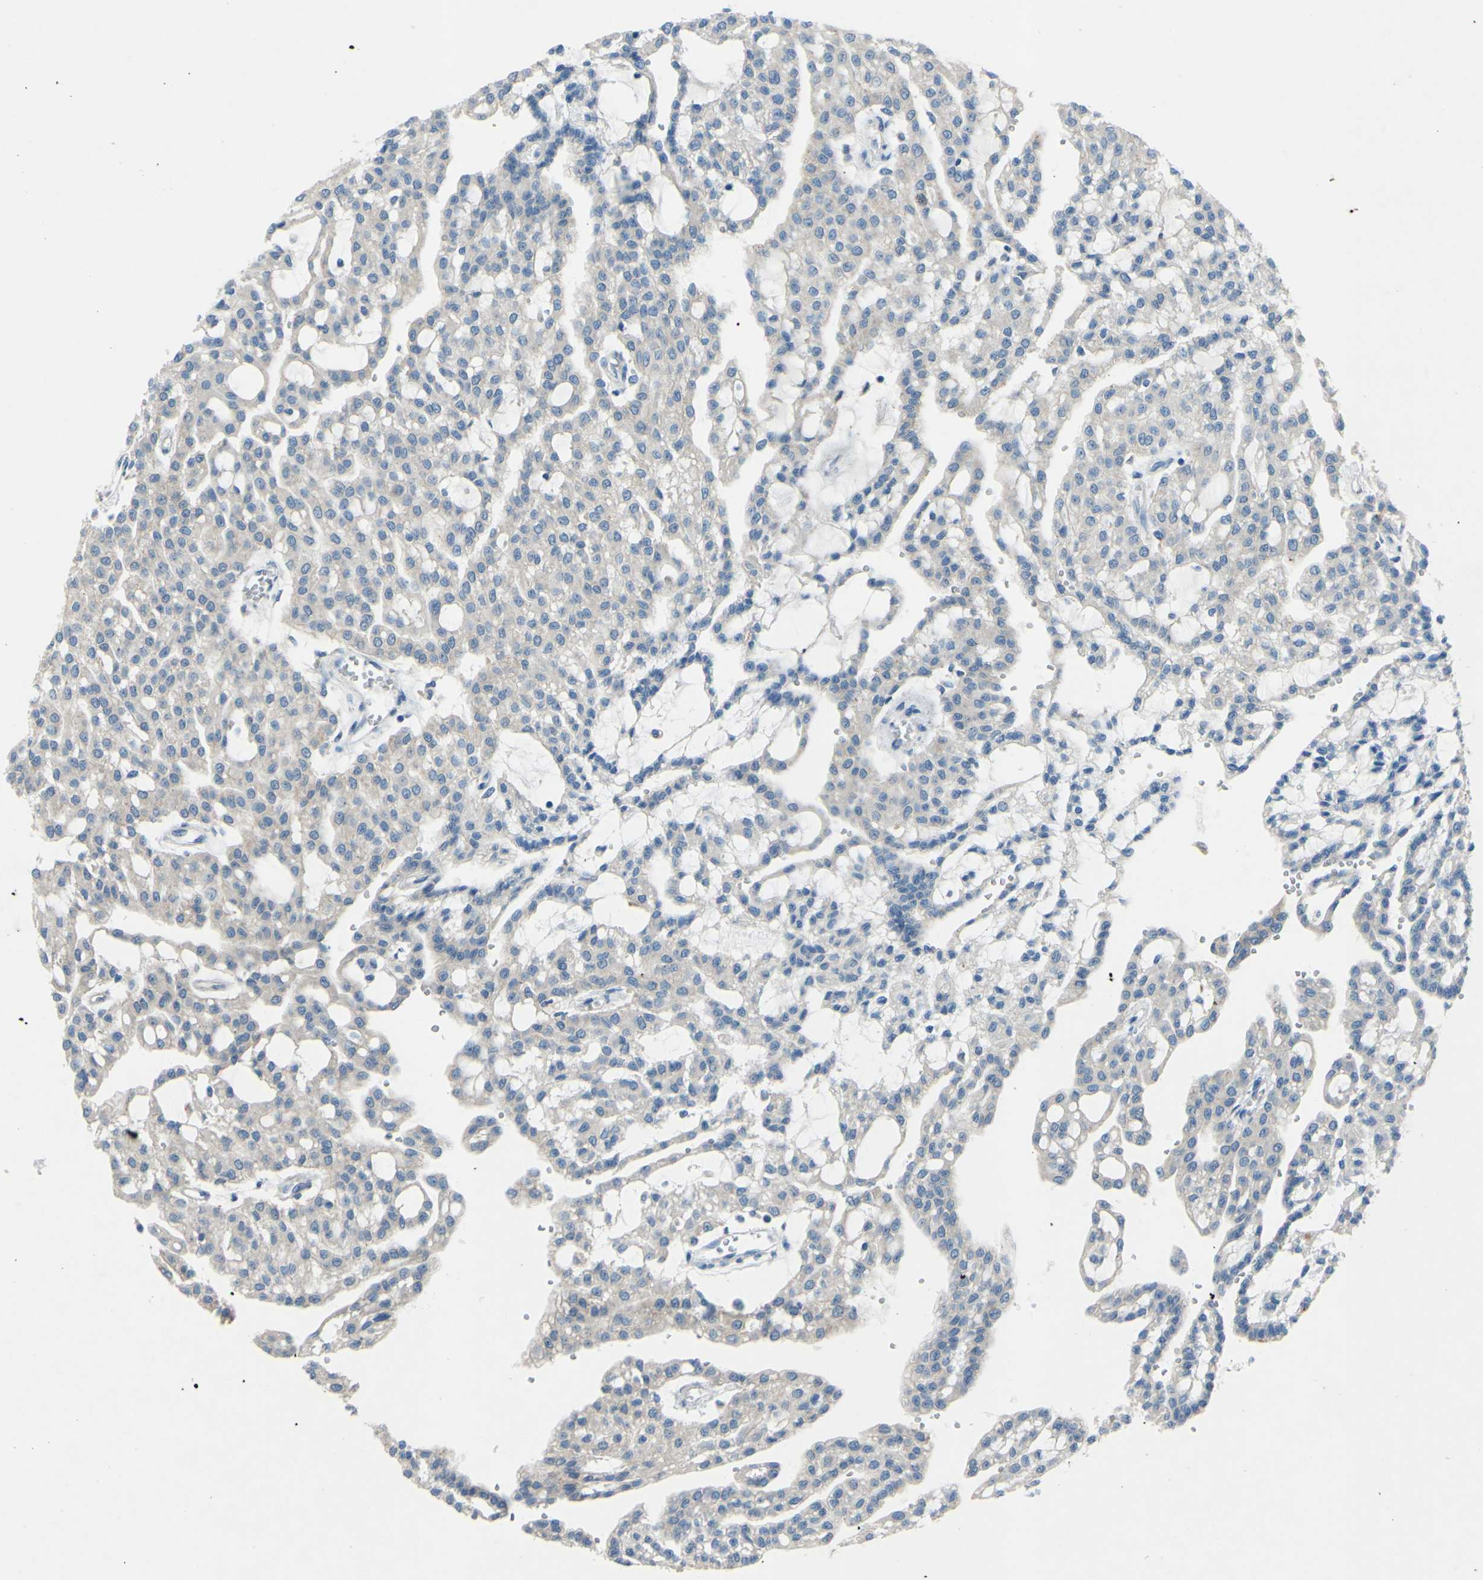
{"staining": {"intensity": "weak", "quantity": "<25%", "location": "cytoplasmic/membranous"}, "tissue": "renal cancer", "cell_type": "Tumor cells", "image_type": "cancer", "snomed": [{"axis": "morphology", "description": "Adenocarcinoma, NOS"}, {"axis": "topography", "description": "Kidney"}], "caption": "There is no significant positivity in tumor cells of renal adenocarcinoma. (Brightfield microscopy of DAB (3,3'-diaminobenzidine) IHC at high magnification).", "gene": "CDH10", "patient": {"sex": "male", "age": 63}}